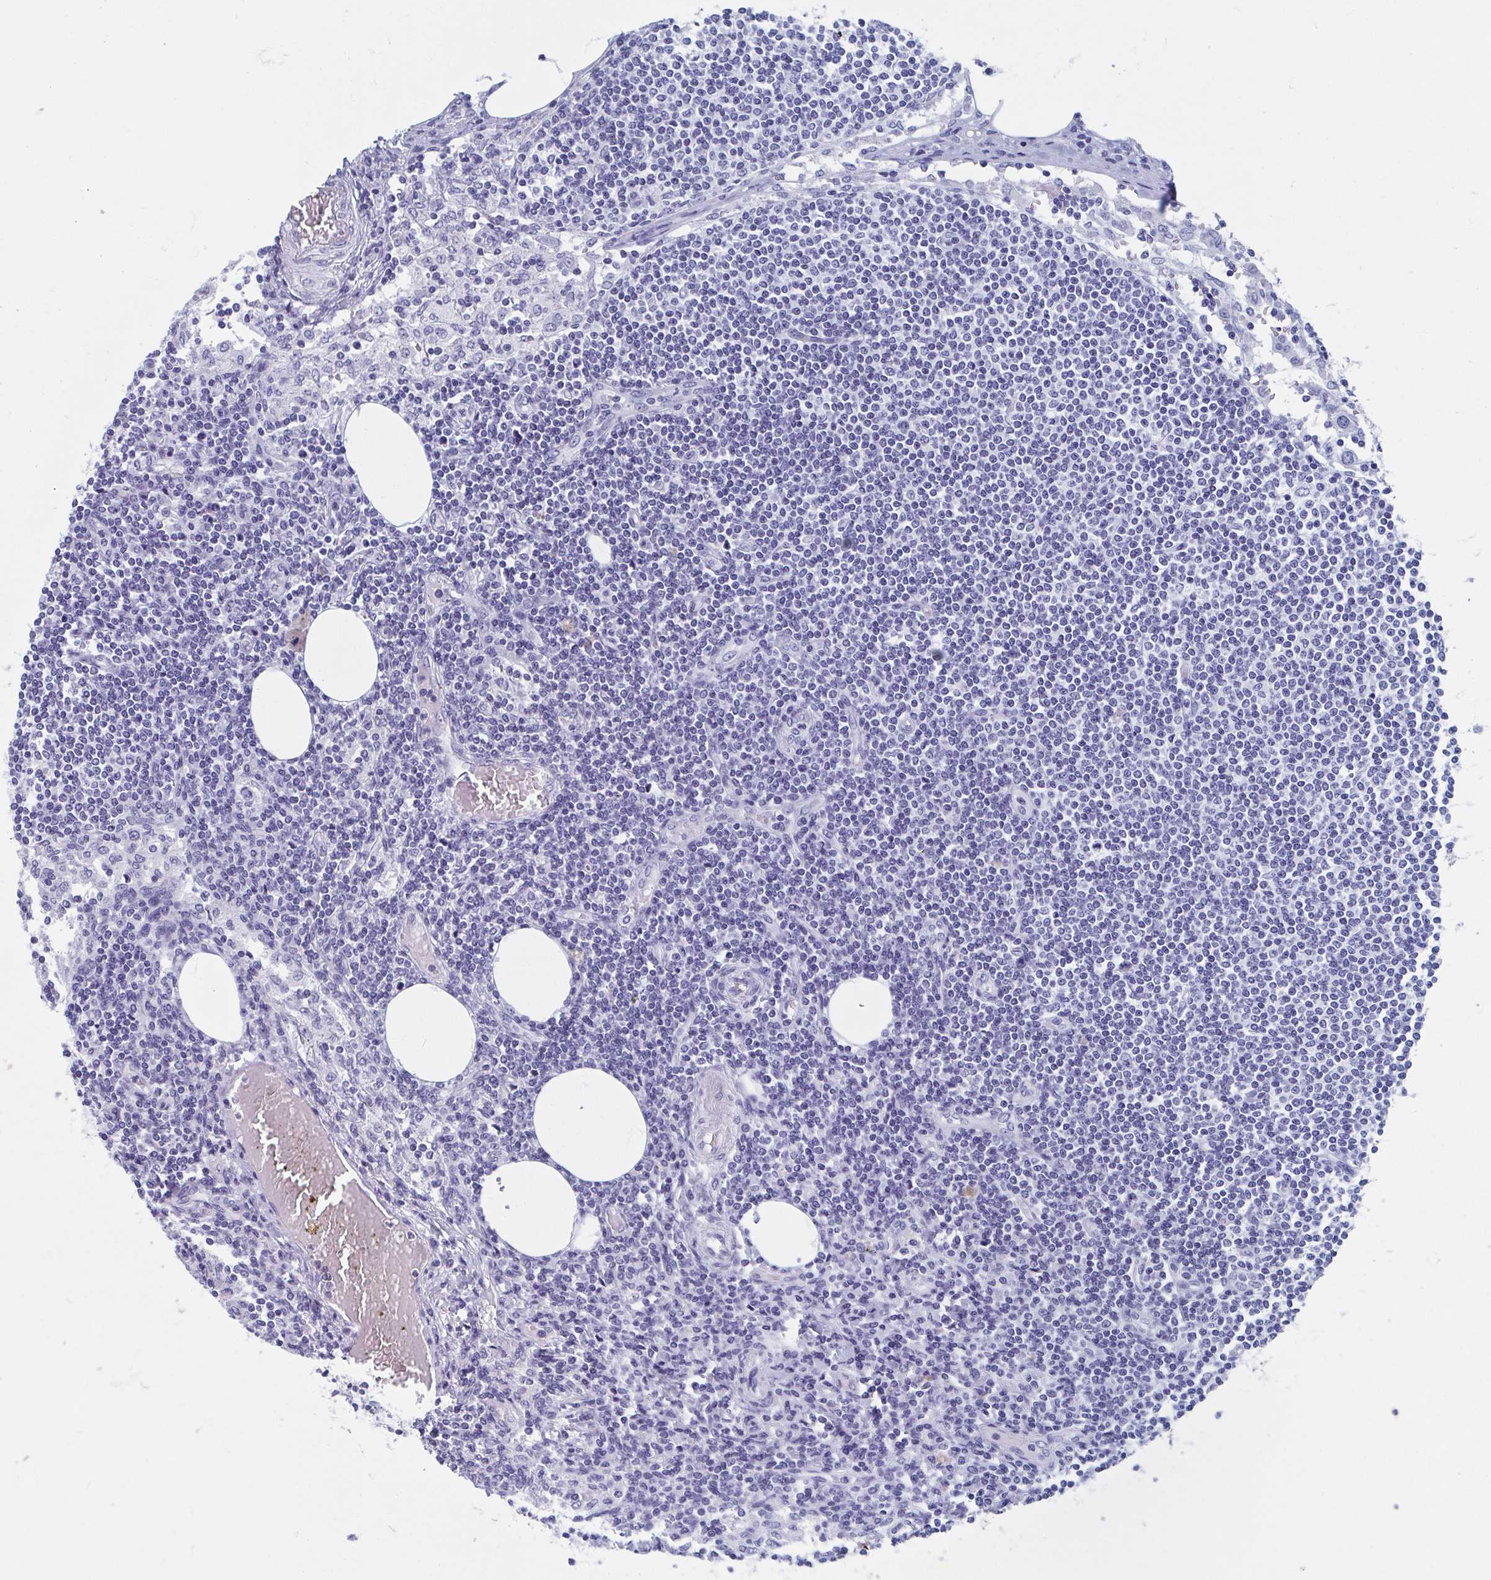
{"staining": {"intensity": "negative", "quantity": "none", "location": "none"}, "tissue": "lymph node", "cell_type": "Germinal center cells", "image_type": "normal", "snomed": [{"axis": "morphology", "description": "Normal tissue, NOS"}, {"axis": "topography", "description": "Lymph node"}], "caption": "Immunohistochemical staining of normal lymph node reveals no significant expression in germinal center cells. (Brightfield microscopy of DAB (3,3'-diaminobenzidine) IHC at high magnification).", "gene": "C10orf53", "patient": {"sex": "female", "age": 69}}